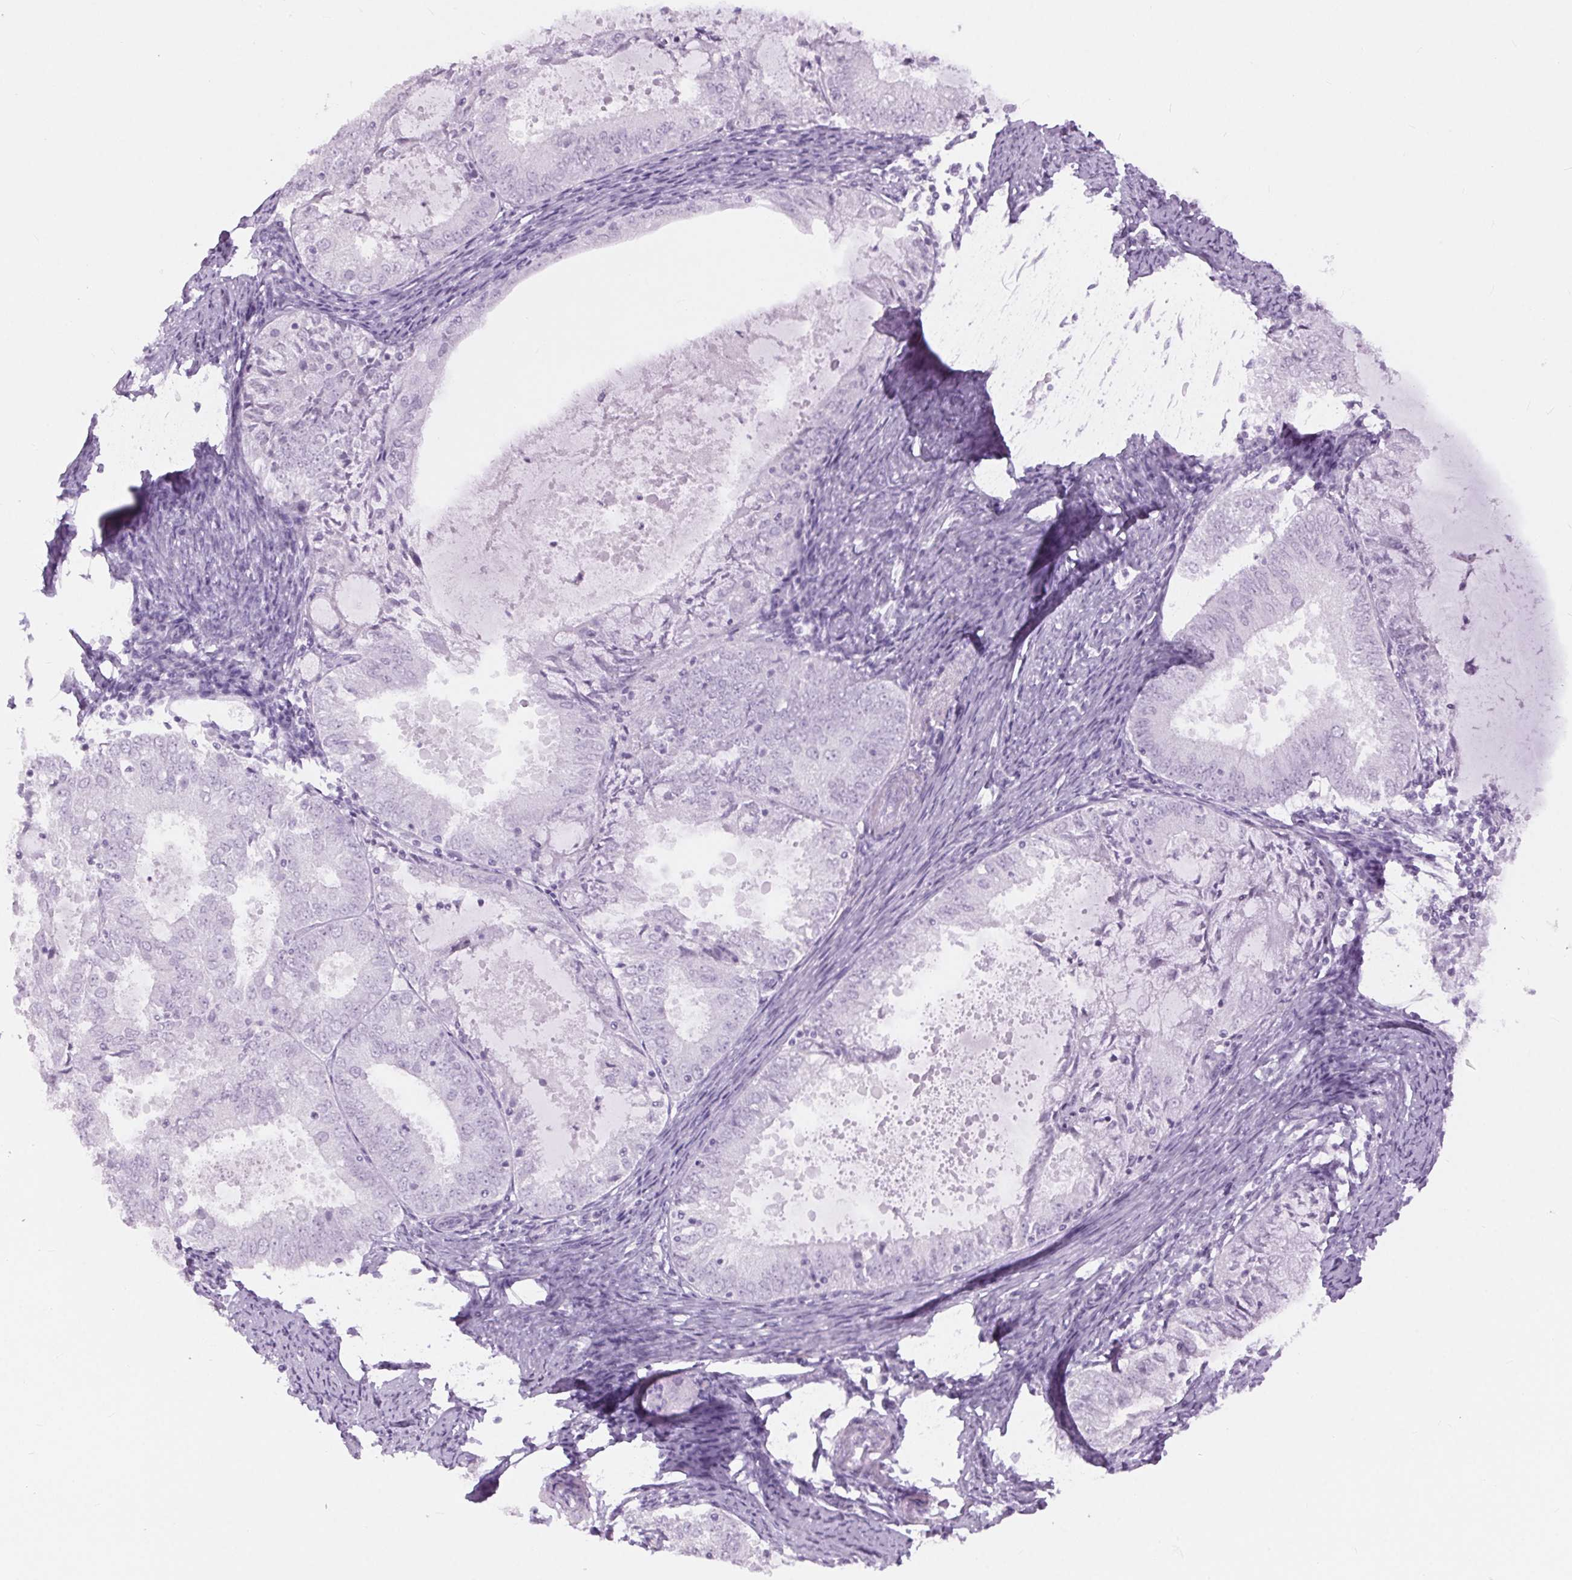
{"staining": {"intensity": "negative", "quantity": "none", "location": "none"}, "tissue": "endometrial cancer", "cell_type": "Tumor cells", "image_type": "cancer", "snomed": [{"axis": "morphology", "description": "Adenocarcinoma, NOS"}, {"axis": "topography", "description": "Endometrium"}], "caption": "A high-resolution image shows immunohistochemistry staining of adenocarcinoma (endometrial), which shows no significant positivity in tumor cells.", "gene": "BEND2", "patient": {"sex": "female", "age": 57}}